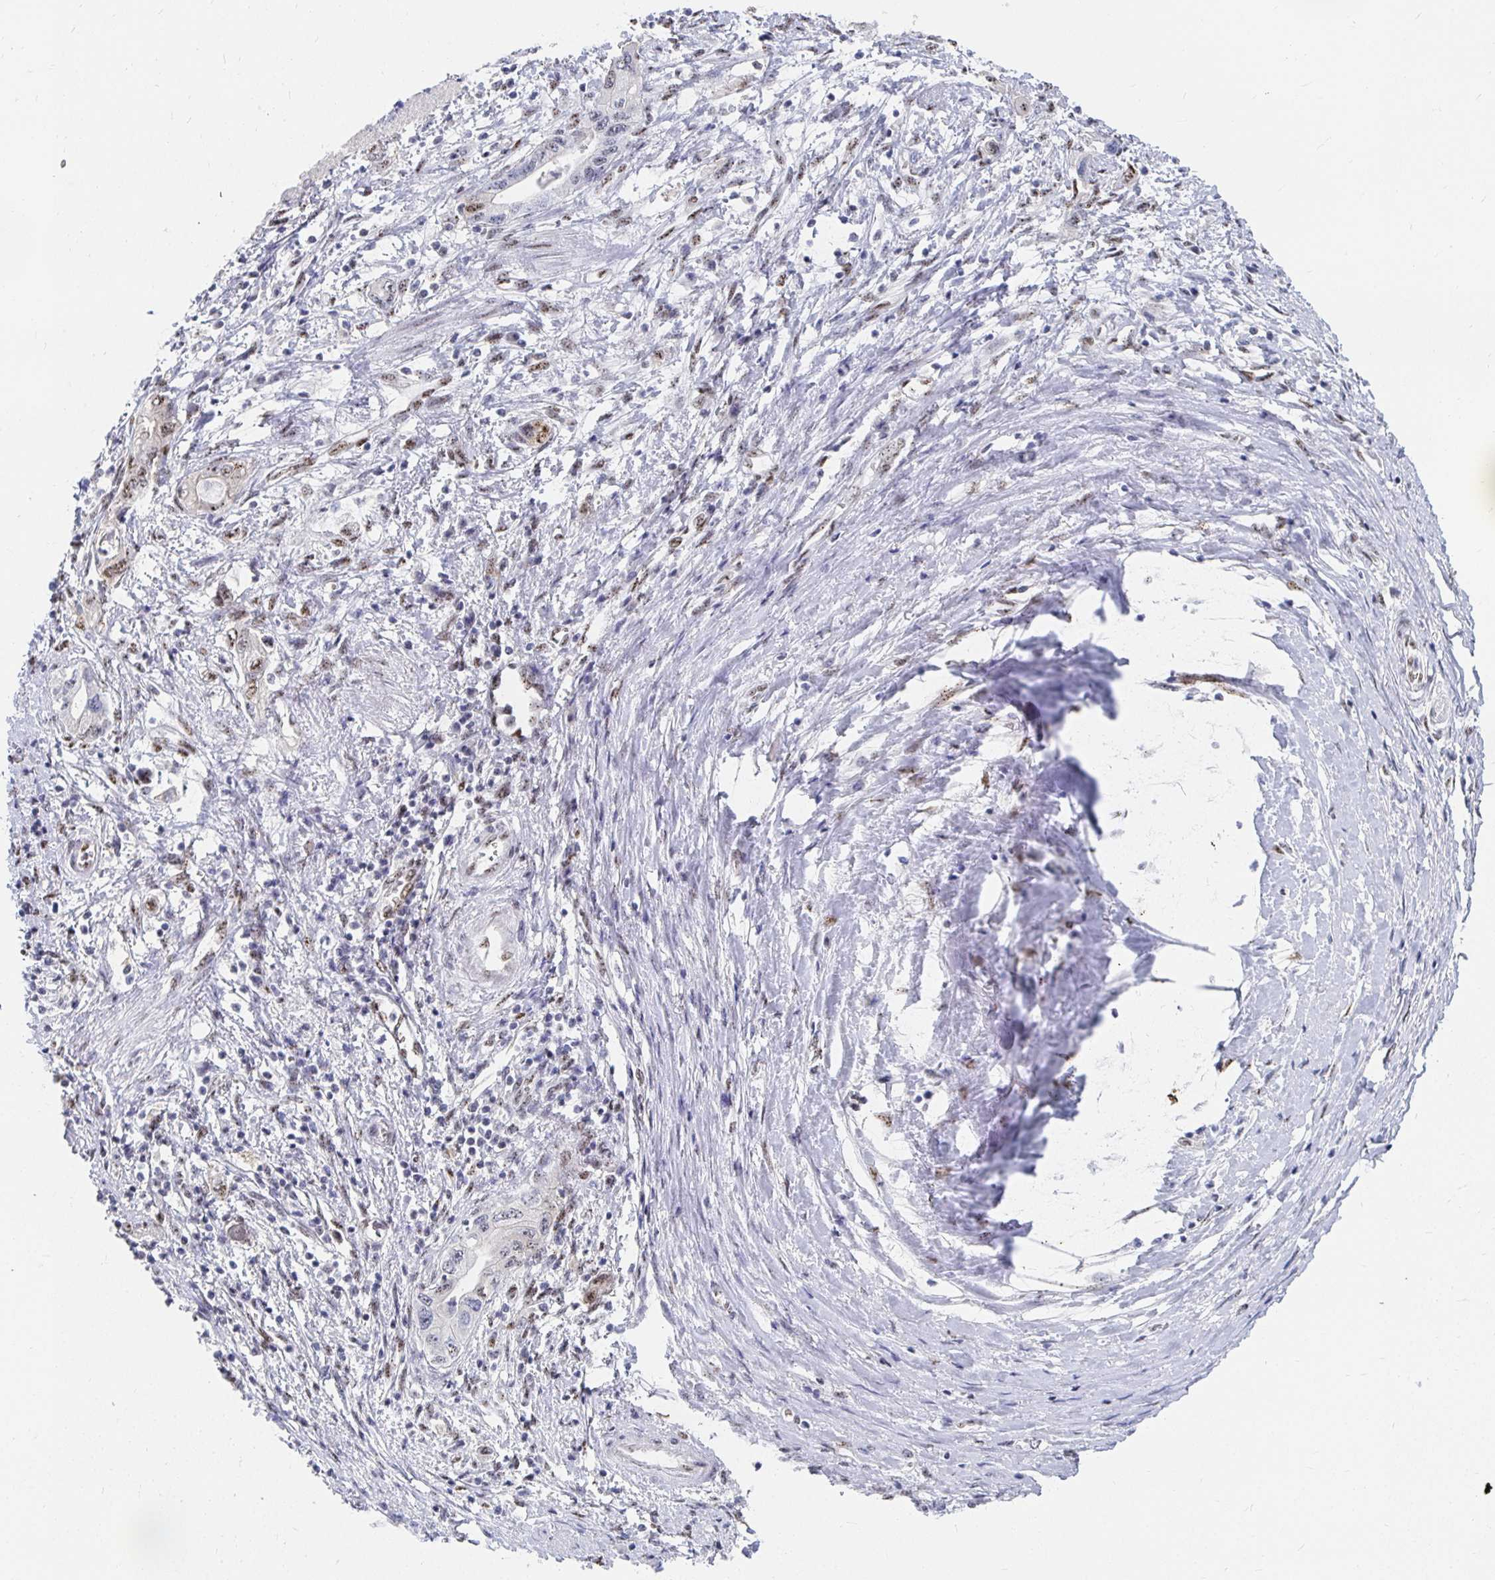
{"staining": {"intensity": "moderate", "quantity": "<25%", "location": "nuclear"}, "tissue": "pancreatic cancer", "cell_type": "Tumor cells", "image_type": "cancer", "snomed": [{"axis": "morphology", "description": "Adenocarcinoma, NOS"}, {"axis": "topography", "description": "Pancreas"}], "caption": "Immunohistochemistry (IHC) photomicrograph of neoplastic tissue: pancreatic cancer stained using immunohistochemistry displays low levels of moderate protein expression localized specifically in the nuclear of tumor cells, appearing as a nuclear brown color.", "gene": "CLIC3", "patient": {"sex": "female", "age": 73}}